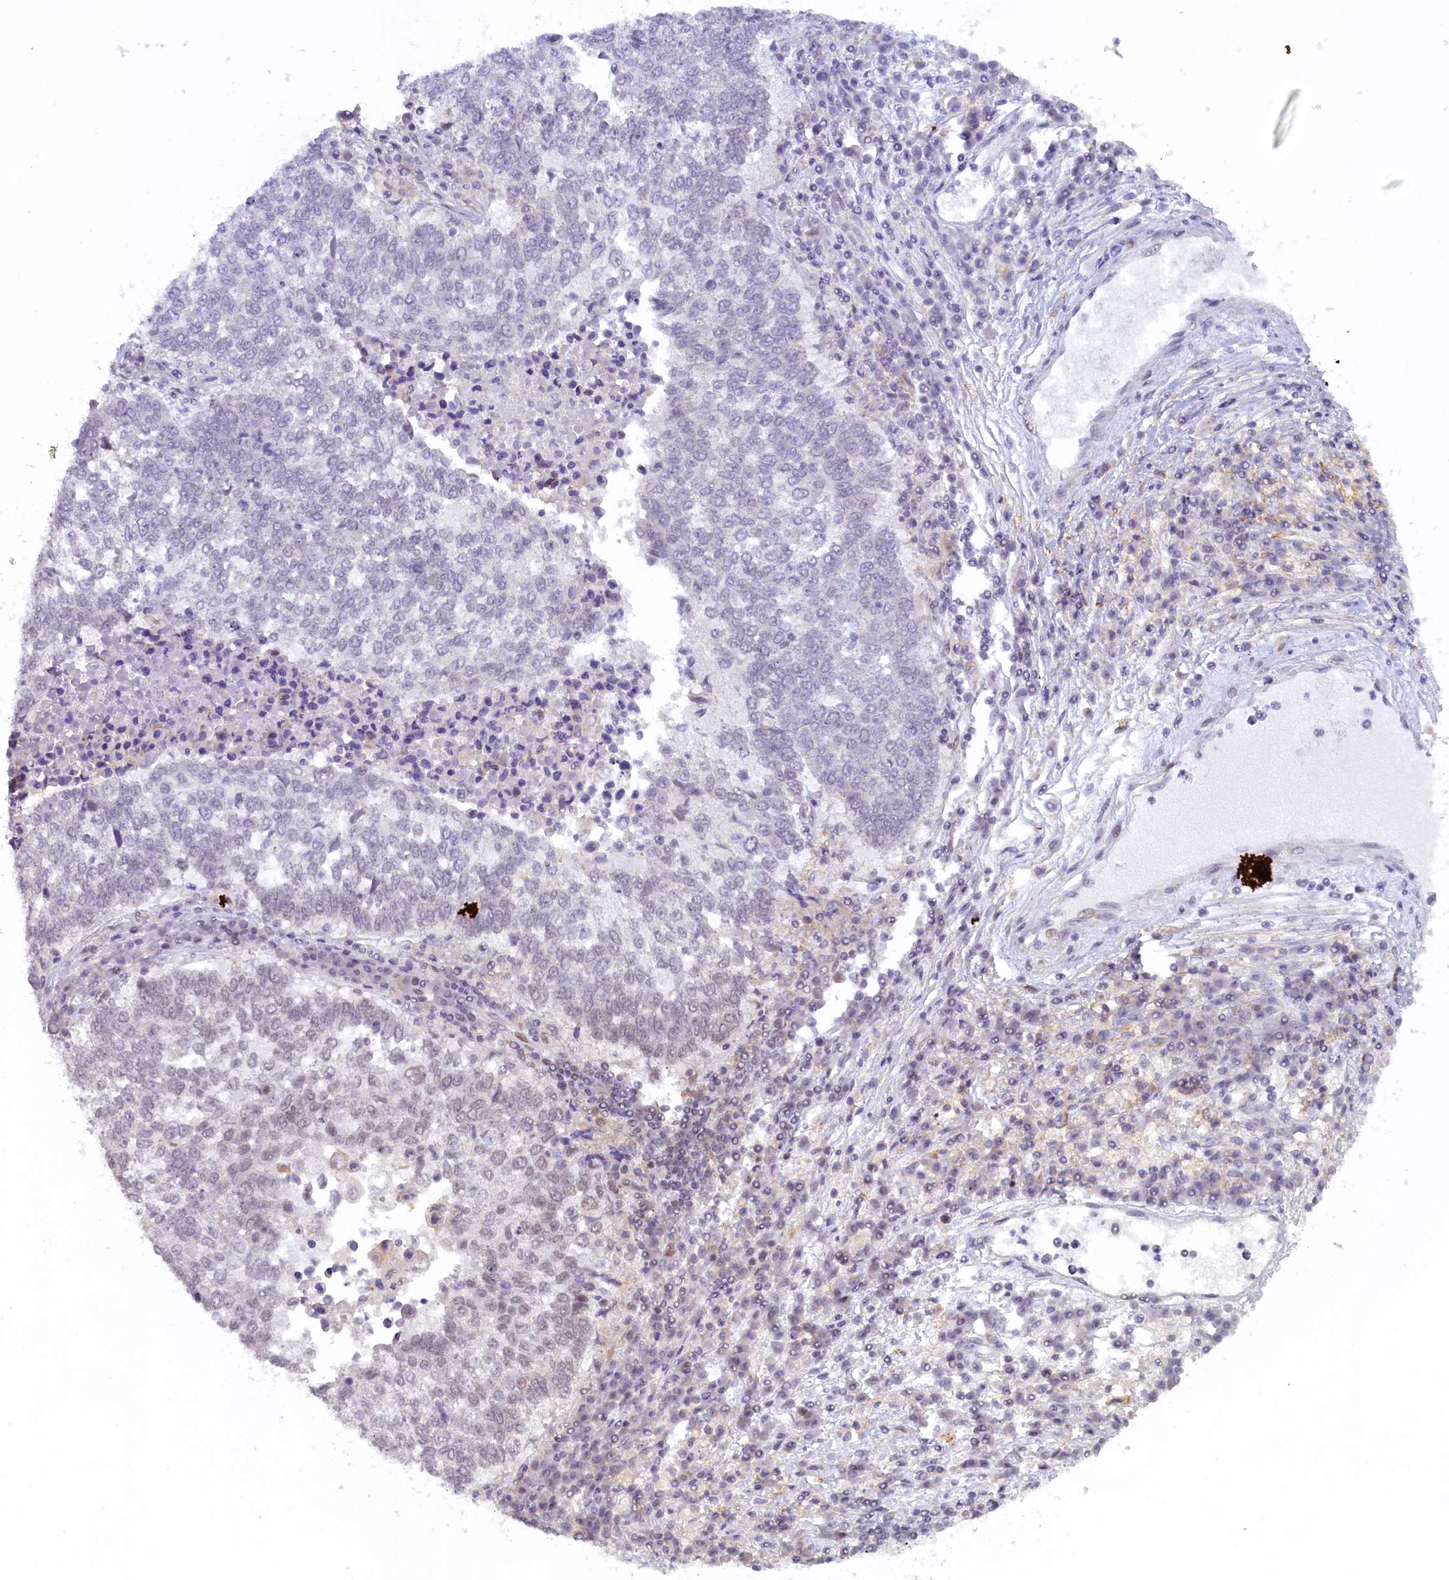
{"staining": {"intensity": "negative", "quantity": "none", "location": "none"}, "tissue": "lung cancer", "cell_type": "Tumor cells", "image_type": "cancer", "snomed": [{"axis": "morphology", "description": "Squamous cell carcinoma, NOS"}, {"axis": "topography", "description": "Lung"}], "caption": "Squamous cell carcinoma (lung) was stained to show a protein in brown. There is no significant positivity in tumor cells.", "gene": "FCHO1", "patient": {"sex": "male", "age": 73}}